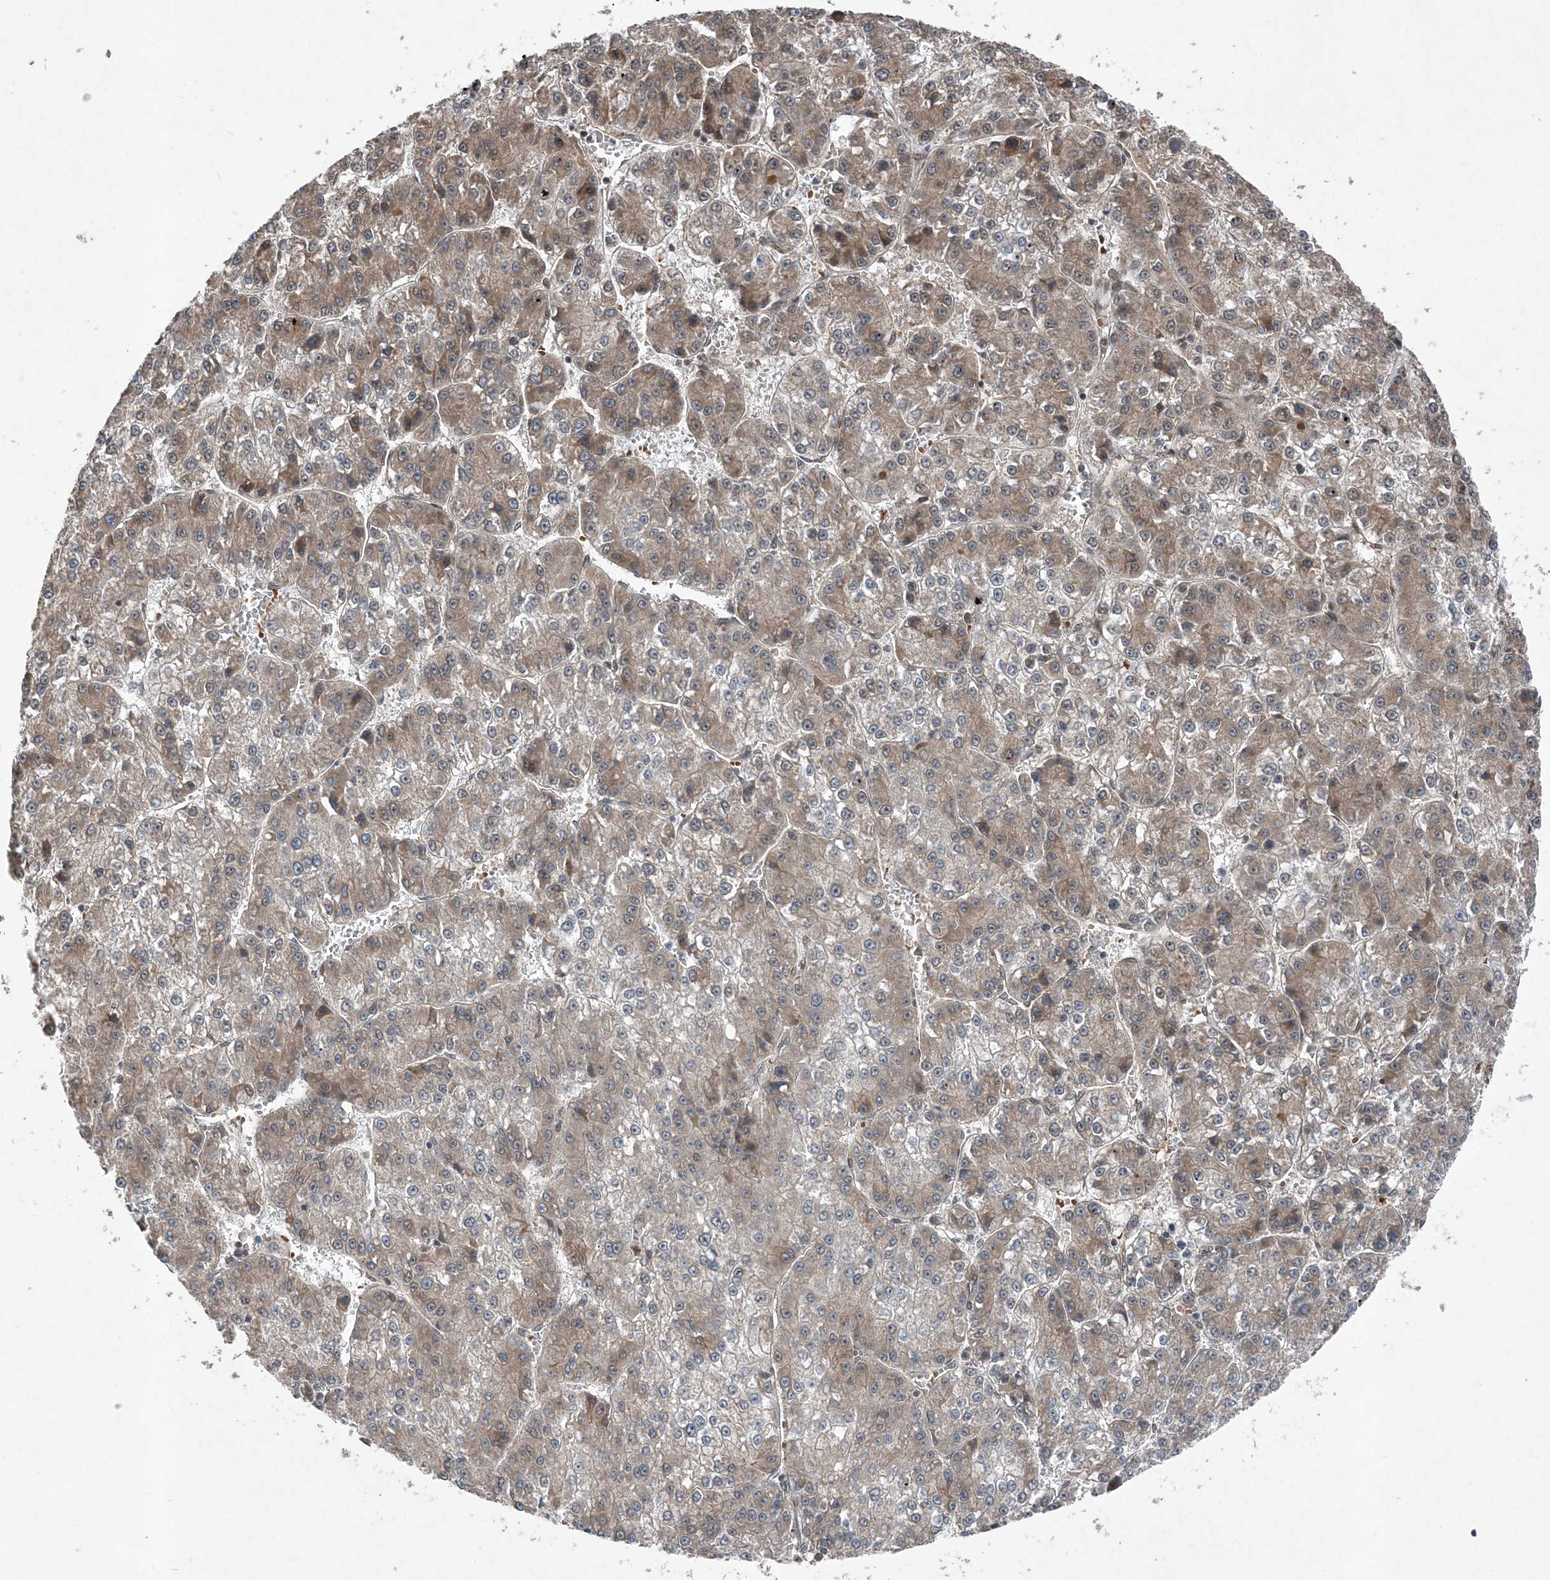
{"staining": {"intensity": "weak", "quantity": "25%-75%", "location": "cytoplasmic/membranous"}, "tissue": "liver cancer", "cell_type": "Tumor cells", "image_type": "cancer", "snomed": [{"axis": "morphology", "description": "Carcinoma, Hepatocellular, NOS"}, {"axis": "topography", "description": "Liver"}], "caption": "Human liver cancer stained with a protein marker demonstrates weak staining in tumor cells.", "gene": "QTRT2", "patient": {"sex": "female", "age": 73}}